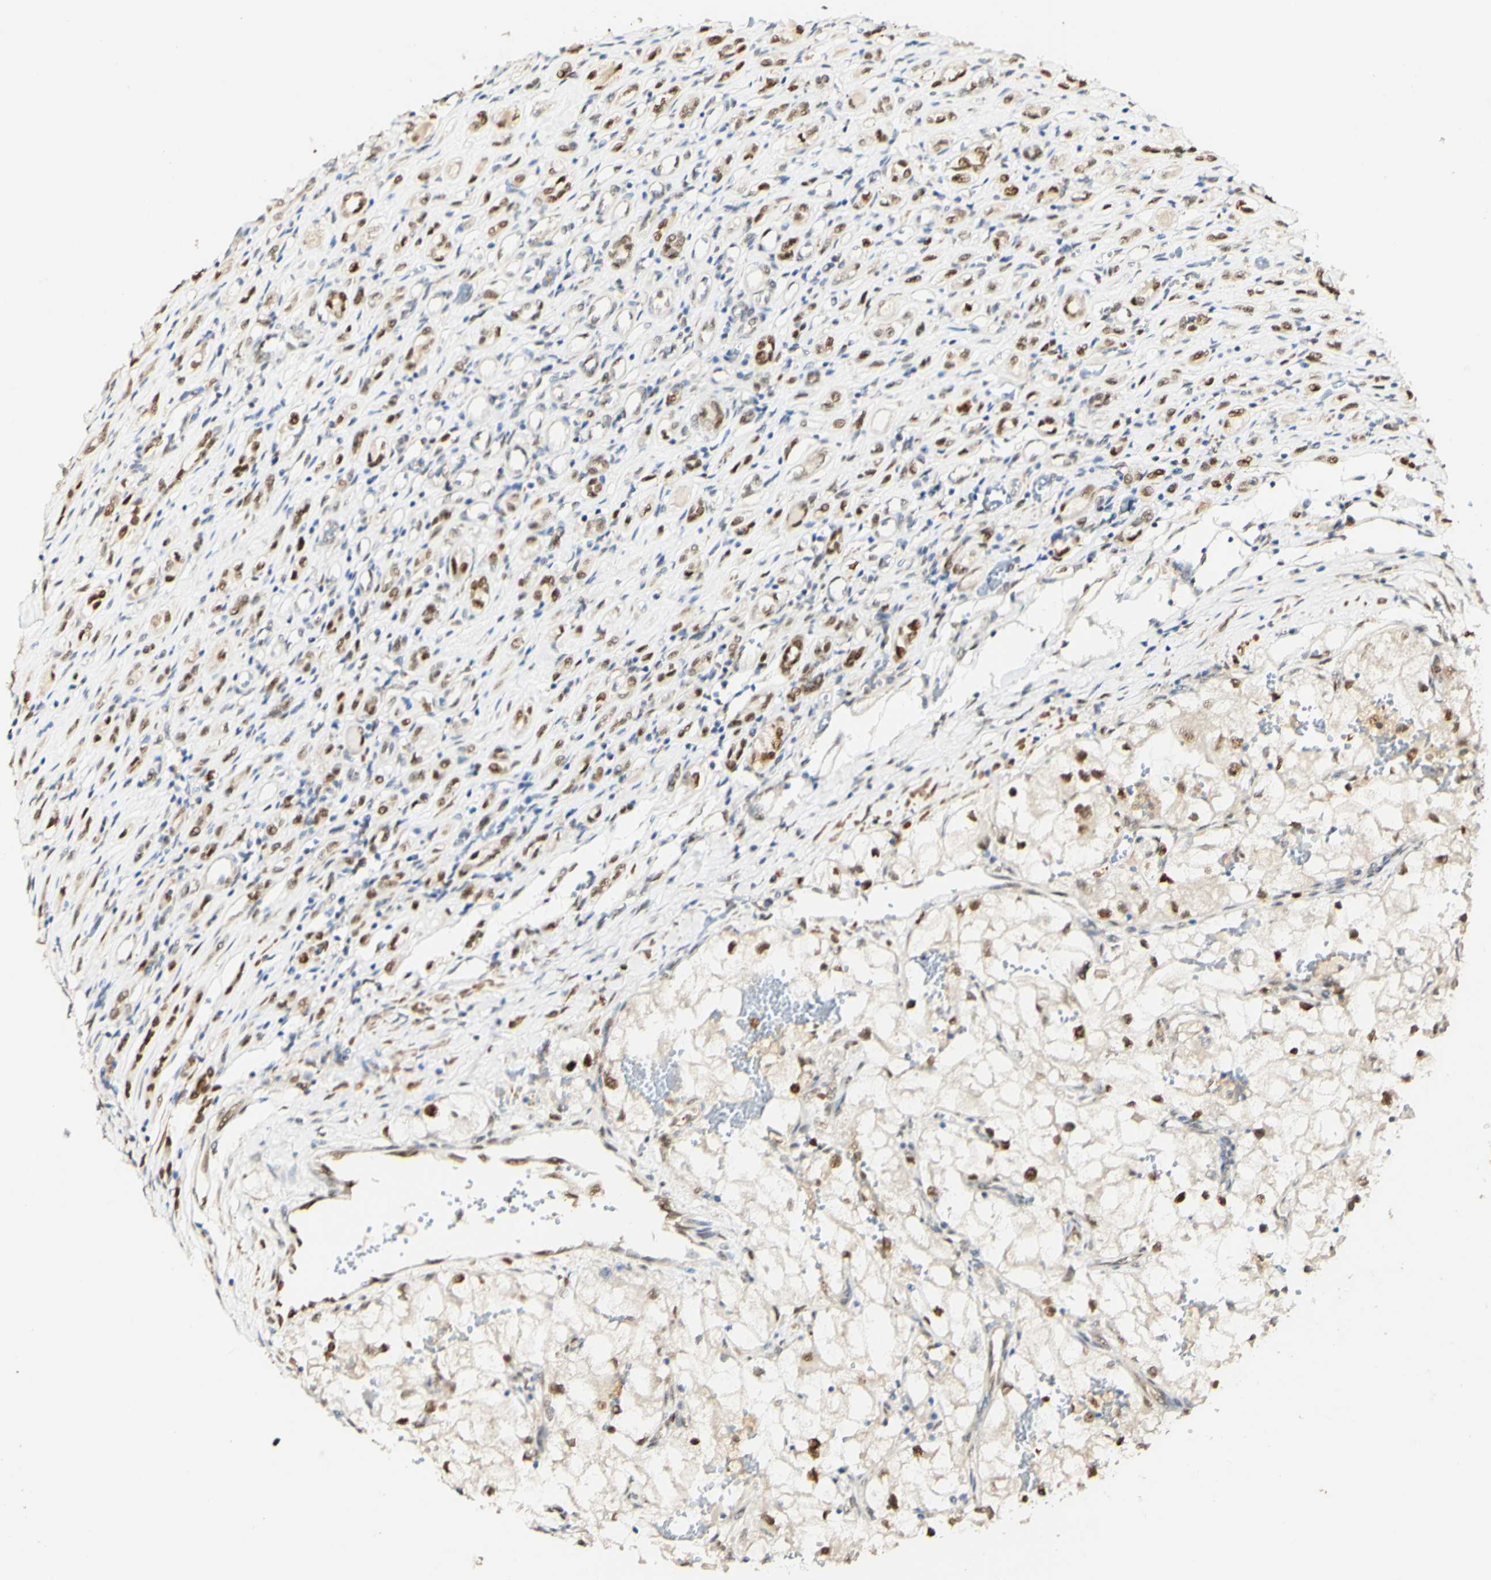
{"staining": {"intensity": "moderate", "quantity": ">75%", "location": "nuclear"}, "tissue": "renal cancer", "cell_type": "Tumor cells", "image_type": "cancer", "snomed": [{"axis": "morphology", "description": "Adenocarcinoma, NOS"}, {"axis": "topography", "description": "Kidney"}], "caption": "Brown immunohistochemical staining in renal cancer displays moderate nuclear positivity in approximately >75% of tumor cells.", "gene": "MAP3K4", "patient": {"sex": "female", "age": 70}}